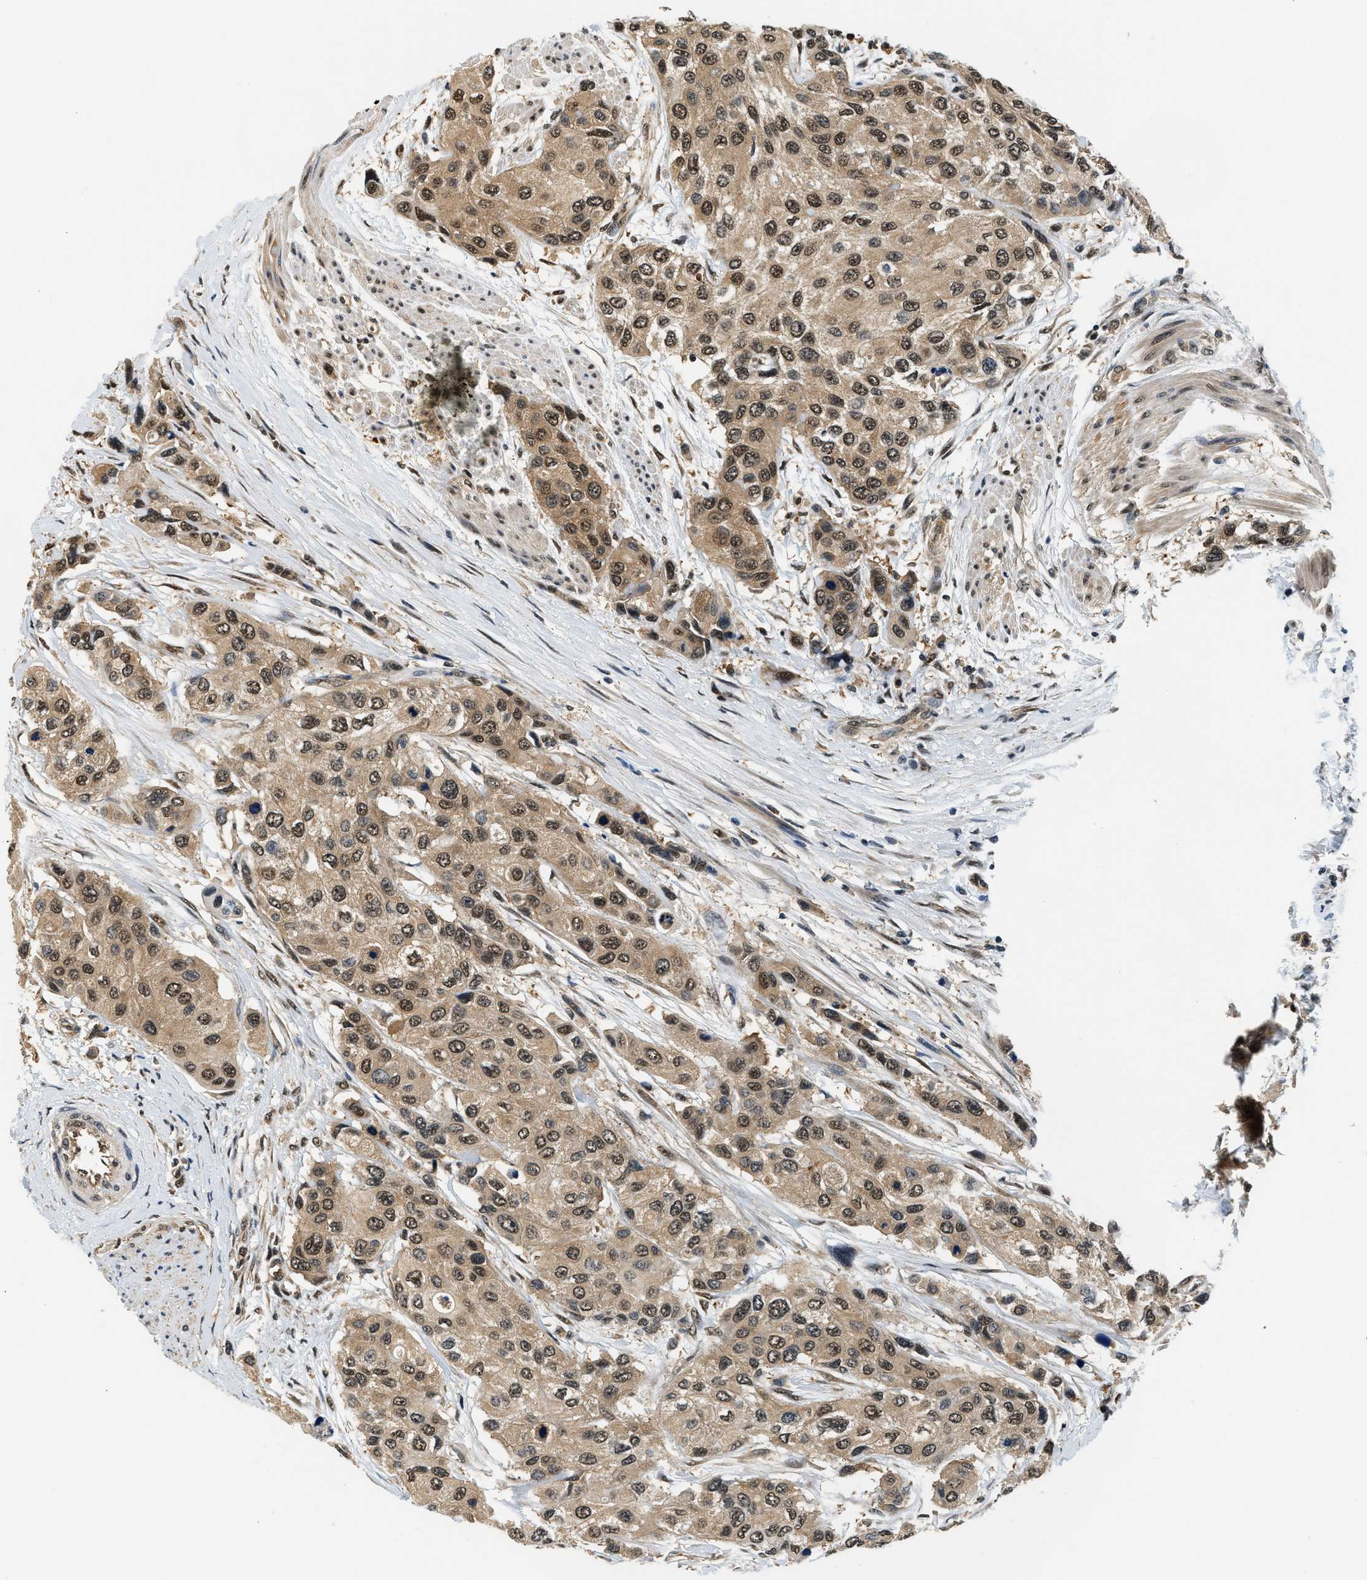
{"staining": {"intensity": "strong", "quantity": ">75%", "location": "cytoplasmic/membranous,nuclear"}, "tissue": "urothelial cancer", "cell_type": "Tumor cells", "image_type": "cancer", "snomed": [{"axis": "morphology", "description": "Urothelial carcinoma, High grade"}, {"axis": "topography", "description": "Urinary bladder"}], "caption": "IHC (DAB (3,3'-diaminobenzidine)) staining of human urothelial cancer reveals strong cytoplasmic/membranous and nuclear protein expression in approximately >75% of tumor cells. The staining was performed using DAB to visualize the protein expression in brown, while the nuclei were stained in blue with hematoxylin (Magnification: 20x).", "gene": "PSMD3", "patient": {"sex": "female", "age": 56}}